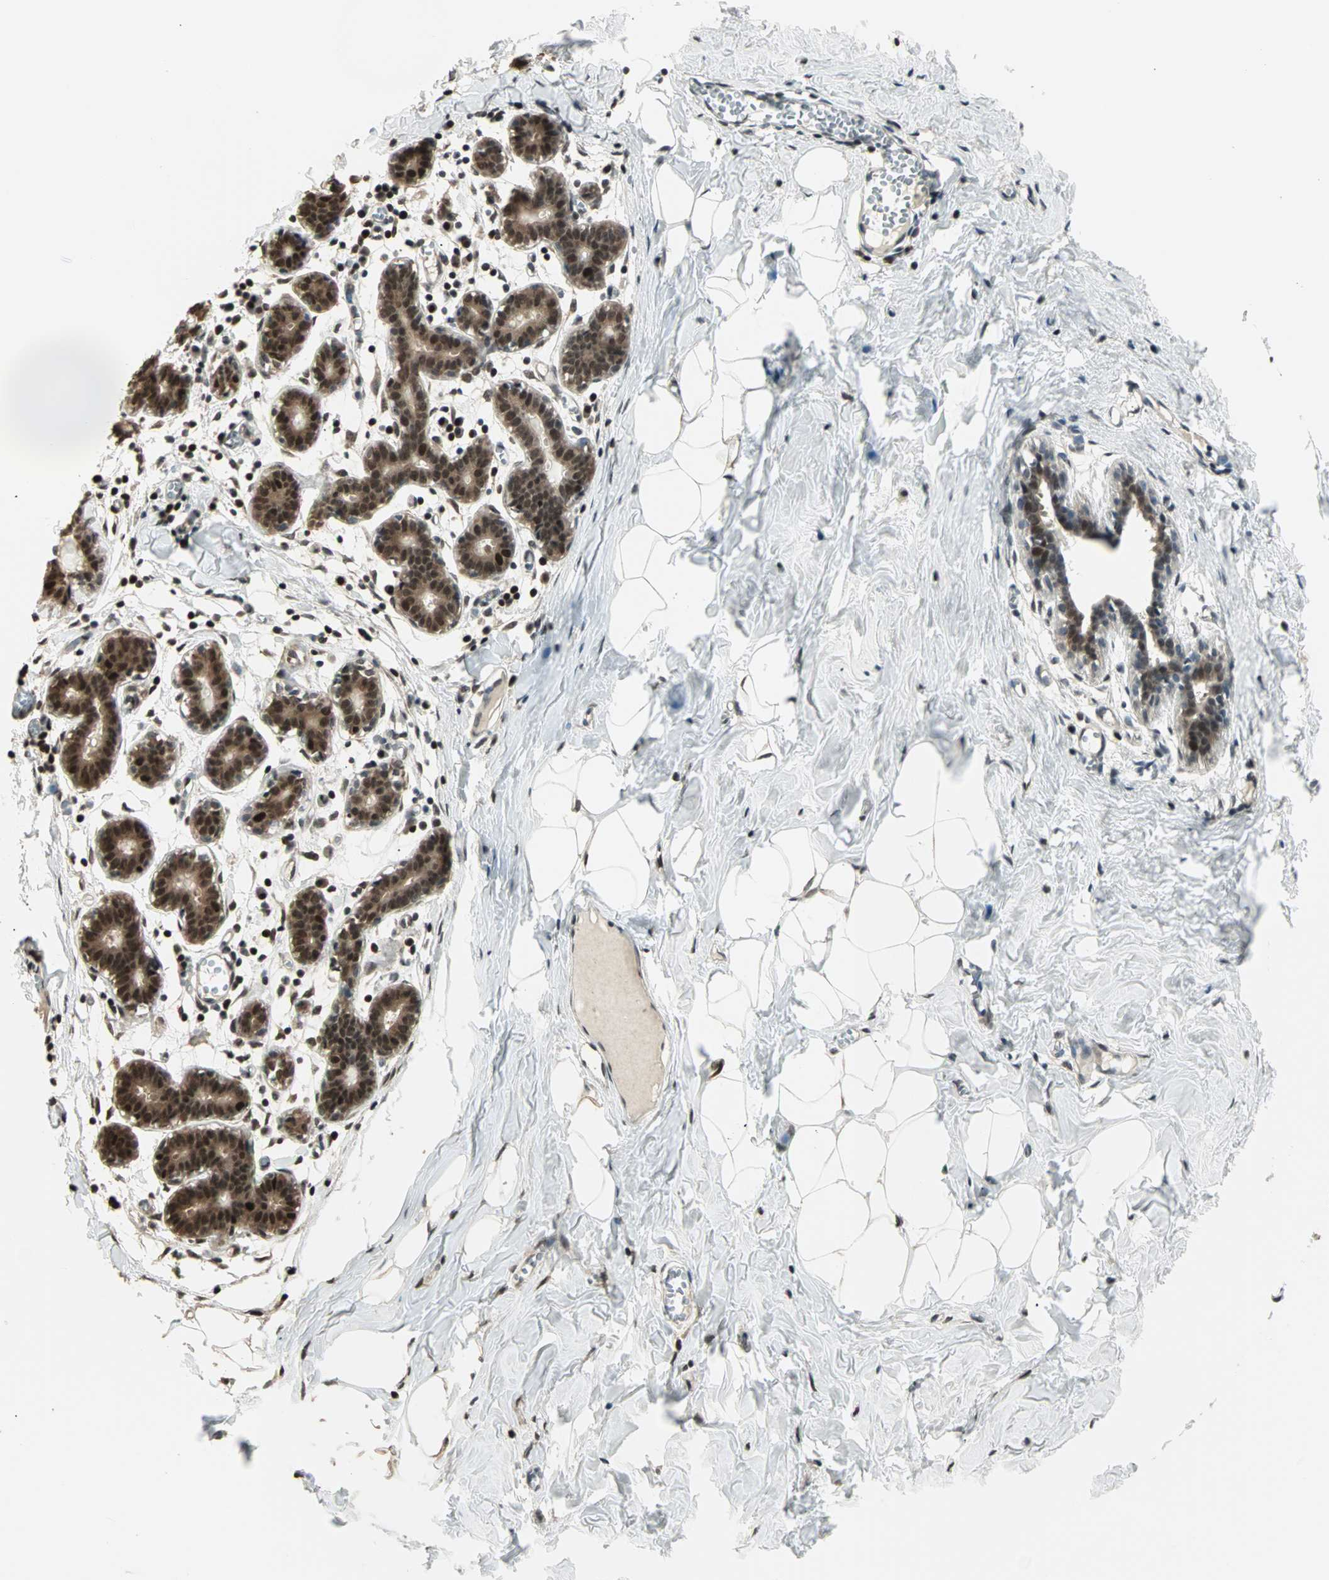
{"staining": {"intensity": "strong", "quantity": ">75%", "location": "nuclear"}, "tissue": "breast", "cell_type": "Adipocytes", "image_type": "normal", "snomed": [{"axis": "morphology", "description": "Normal tissue, NOS"}, {"axis": "topography", "description": "Breast"}], "caption": "Immunohistochemistry of benign human breast exhibits high levels of strong nuclear expression in approximately >75% of adipocytes.", "gene": "ZNF44", "patient": {"sex": "female", "age": 27}}